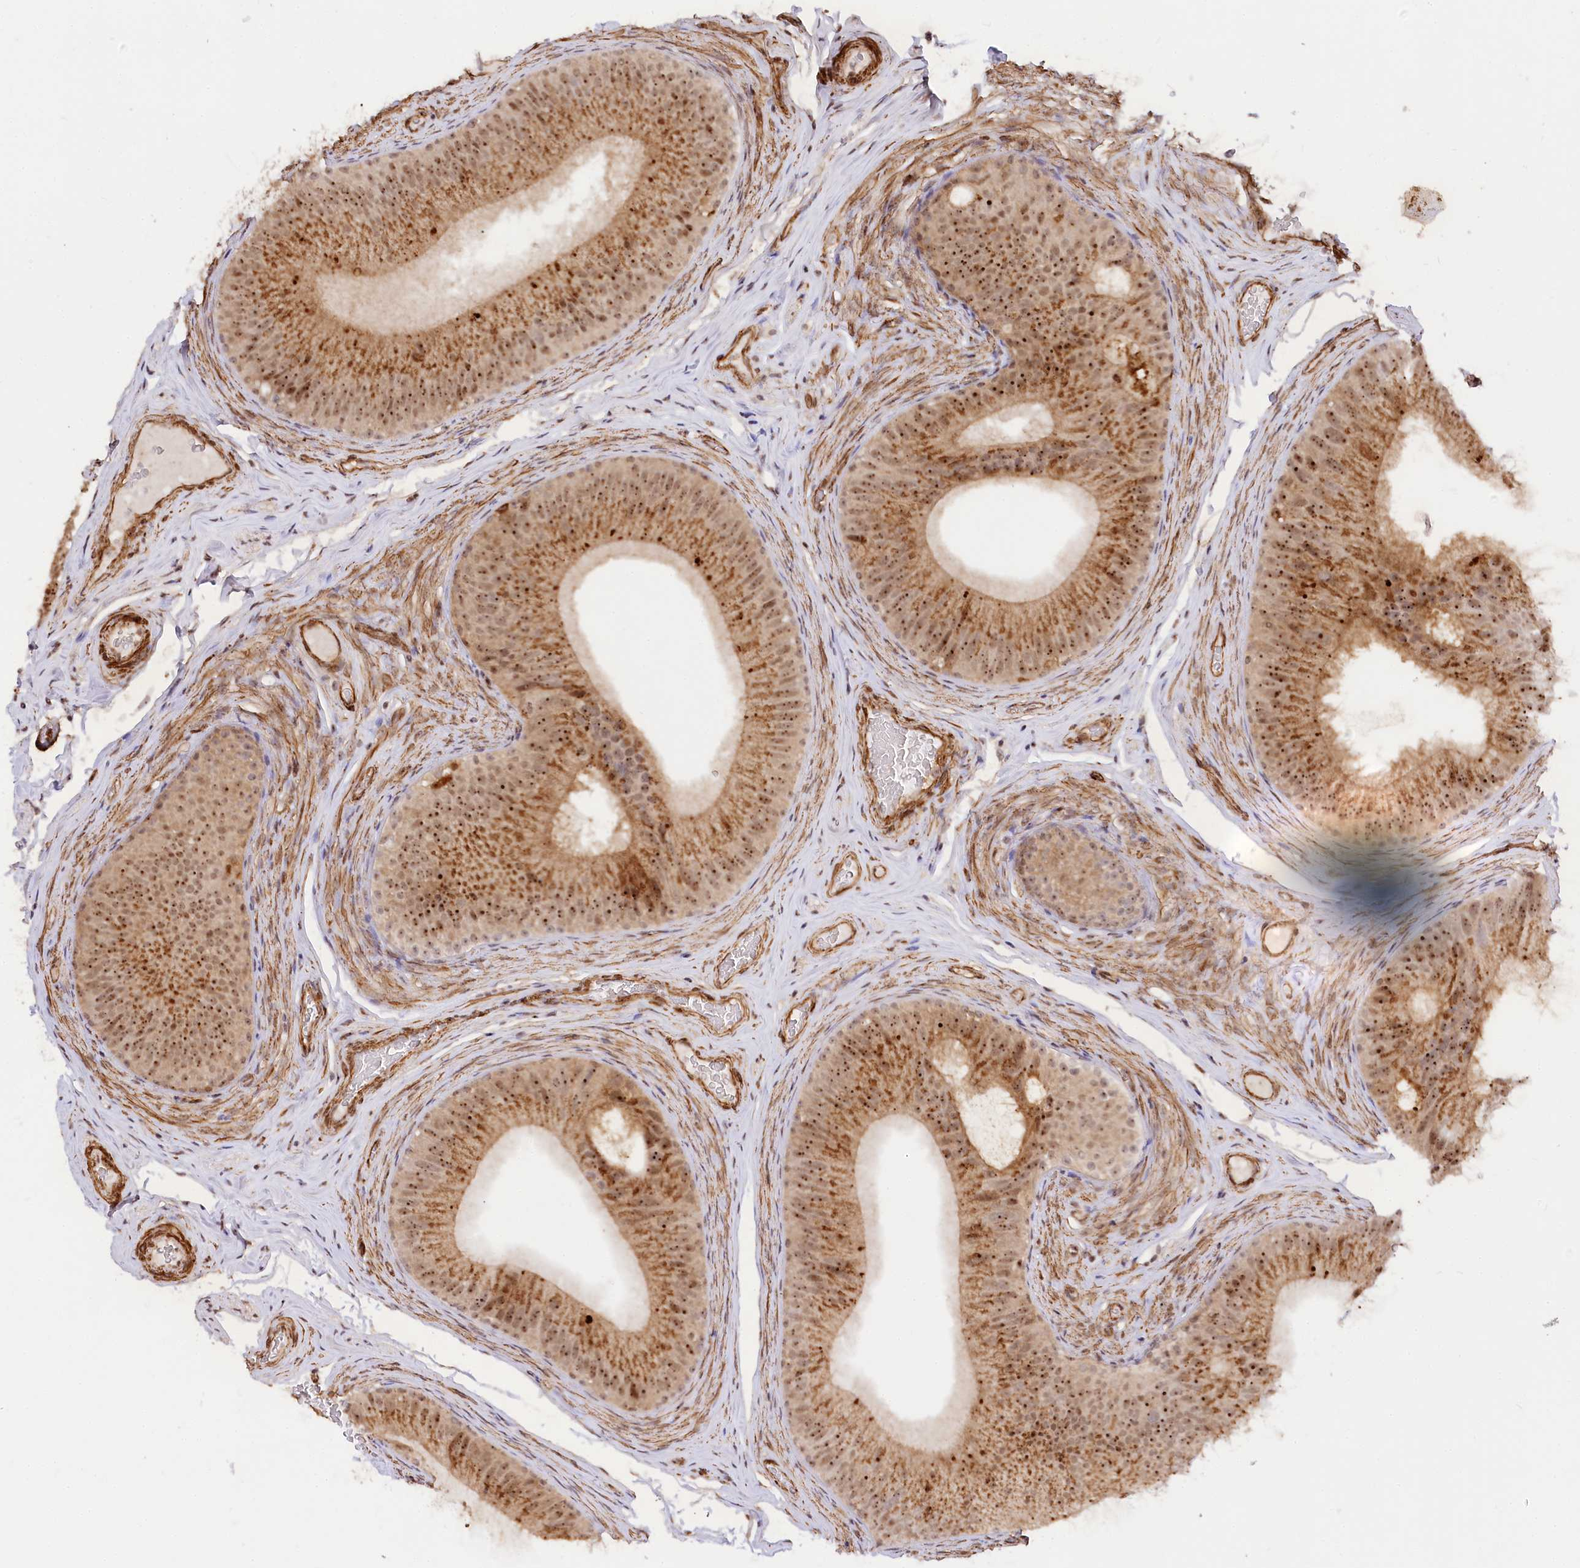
{"staining": {"intensity": "strong", "quantity": ">75%", "location": "cytoplasmic/membranous,nuclear"}, "tissue": "epididymis", "cell_type": "Glandular cells", "image_type": "normal", "snomed": [{"axis": "morphology", "description": "Normal tissue, NOS"}, {"axis": "topography", "description": "Epididymis"}], "caption": "Epididymis was stained to show a protein in brown. There is high levels of strong cytoplasmic/membranous,nuclear positivity in about >75% of glandular cells.", "gene": "GNL3L", "patient": {"sex": "male", "age": 34}}